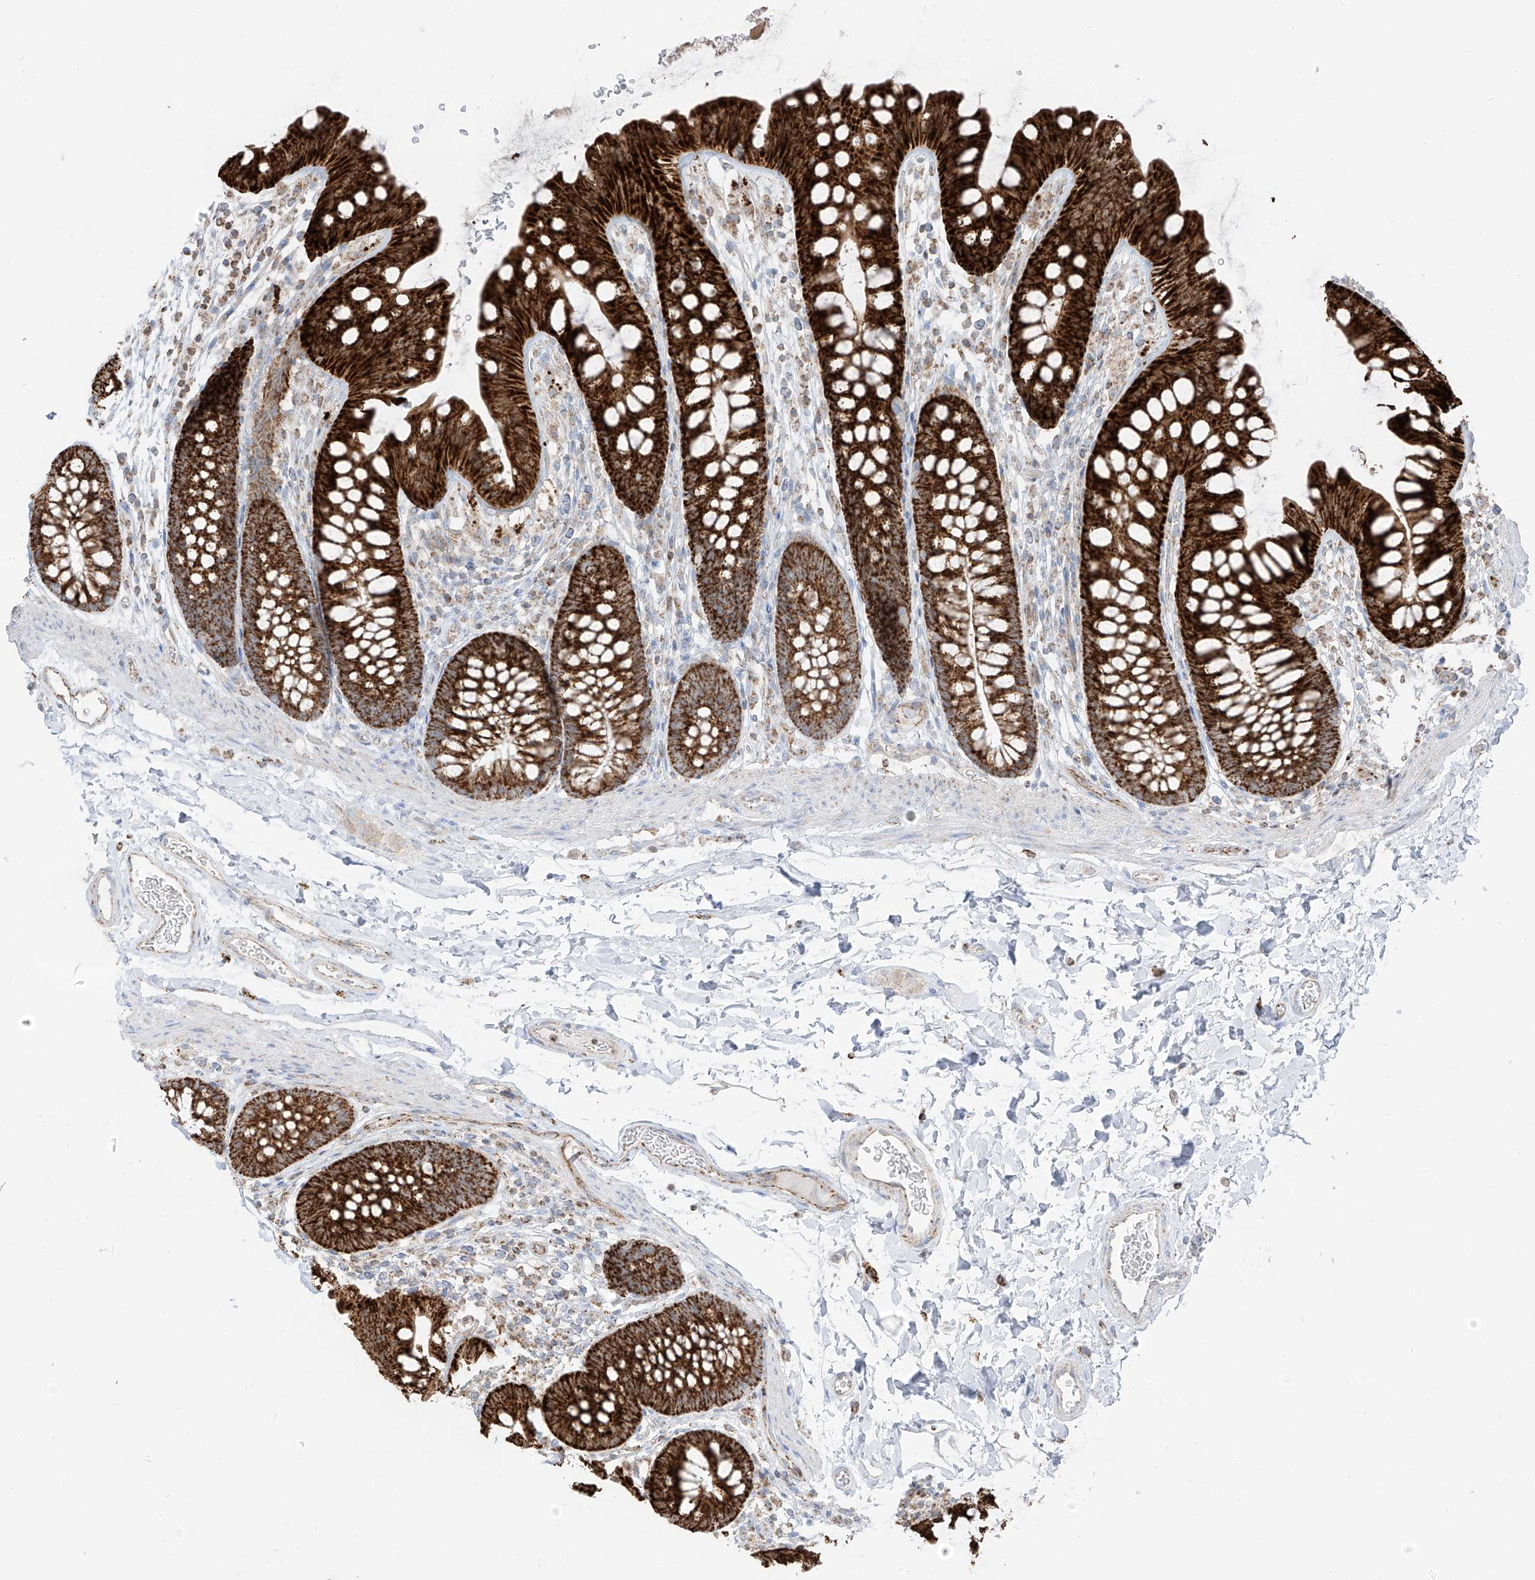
{"staining": {"intensity": "moderate", "quantity": ">75%", "location": "cytoplasmic/membranous"}, "tissue": "colon", "cell_type": "Endothelial cells", "image_type": "normal", "snomed": [{"axis": "morphology", "description": "Normal tissue, NOS"}, {"axis": "topography", "description": "Colon"}], "caption": "This histopathology image demonstrates IHC staining of benign human colon, with medium moderate cytoplasmic/membranous expression in approximately >75% of endothelial cells.", "gene": "ETHE1", "patient": {"sex": "female", "age": 62}}